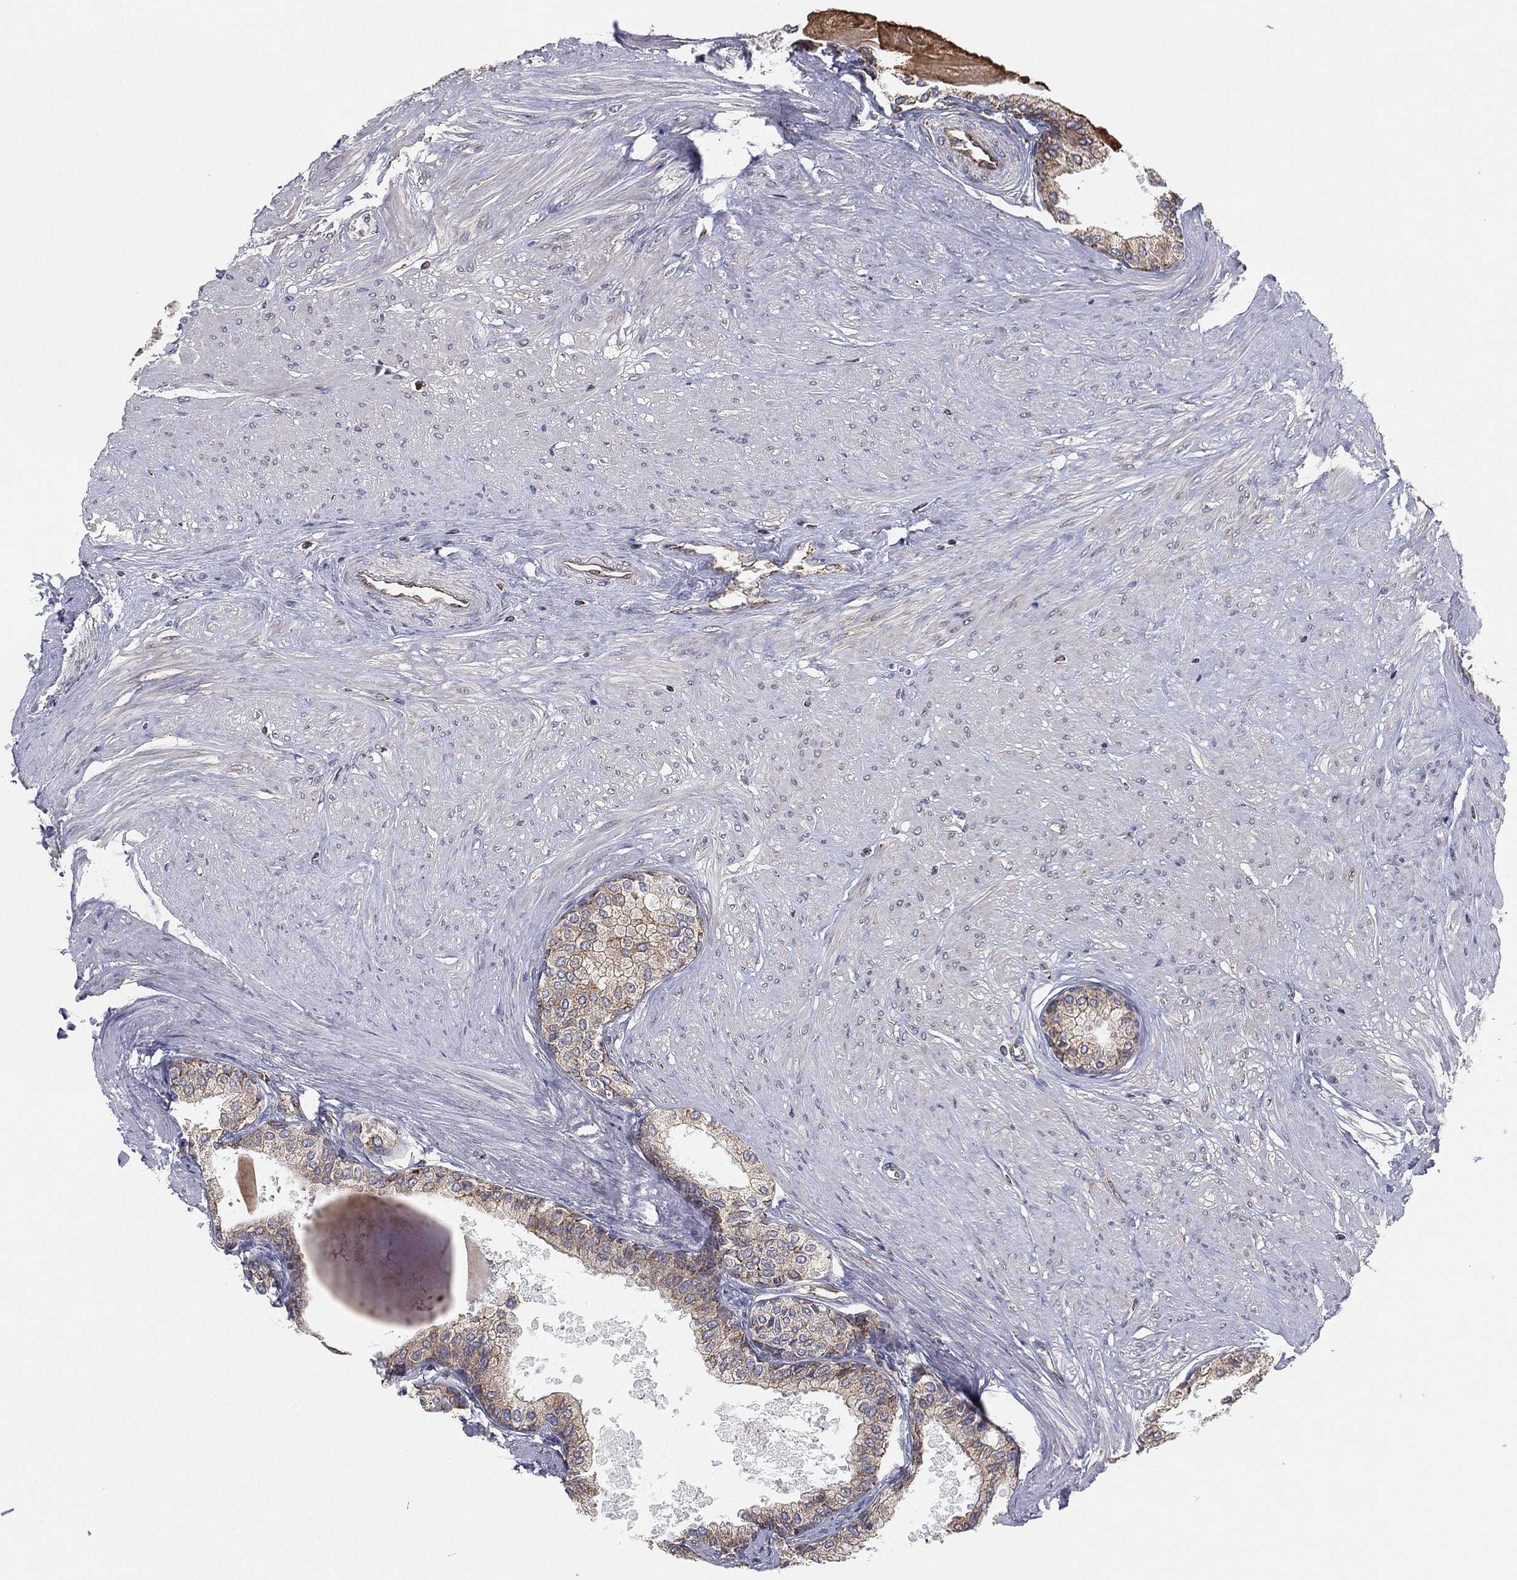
{"staining": {"intensity": "weak", "quantity": "25%-75%", "location": "cytoplasmic/membranous"}, "tissue": "prostate", "cell_type": "Glandular cells", "image_type": "normal", "snomed": [{"axis": "morphology", "description": "Normal tissue, NOS"}, {"axis": "topography", "description": "Prostate"}], "caption": "This is an image of IHC staining of unremarkable prostate, which shows weak staining in the cytoplasmic/membranous of glandular cells.", "gene": "CYB5B", "patient": {"sex": "male", "age": 63}}